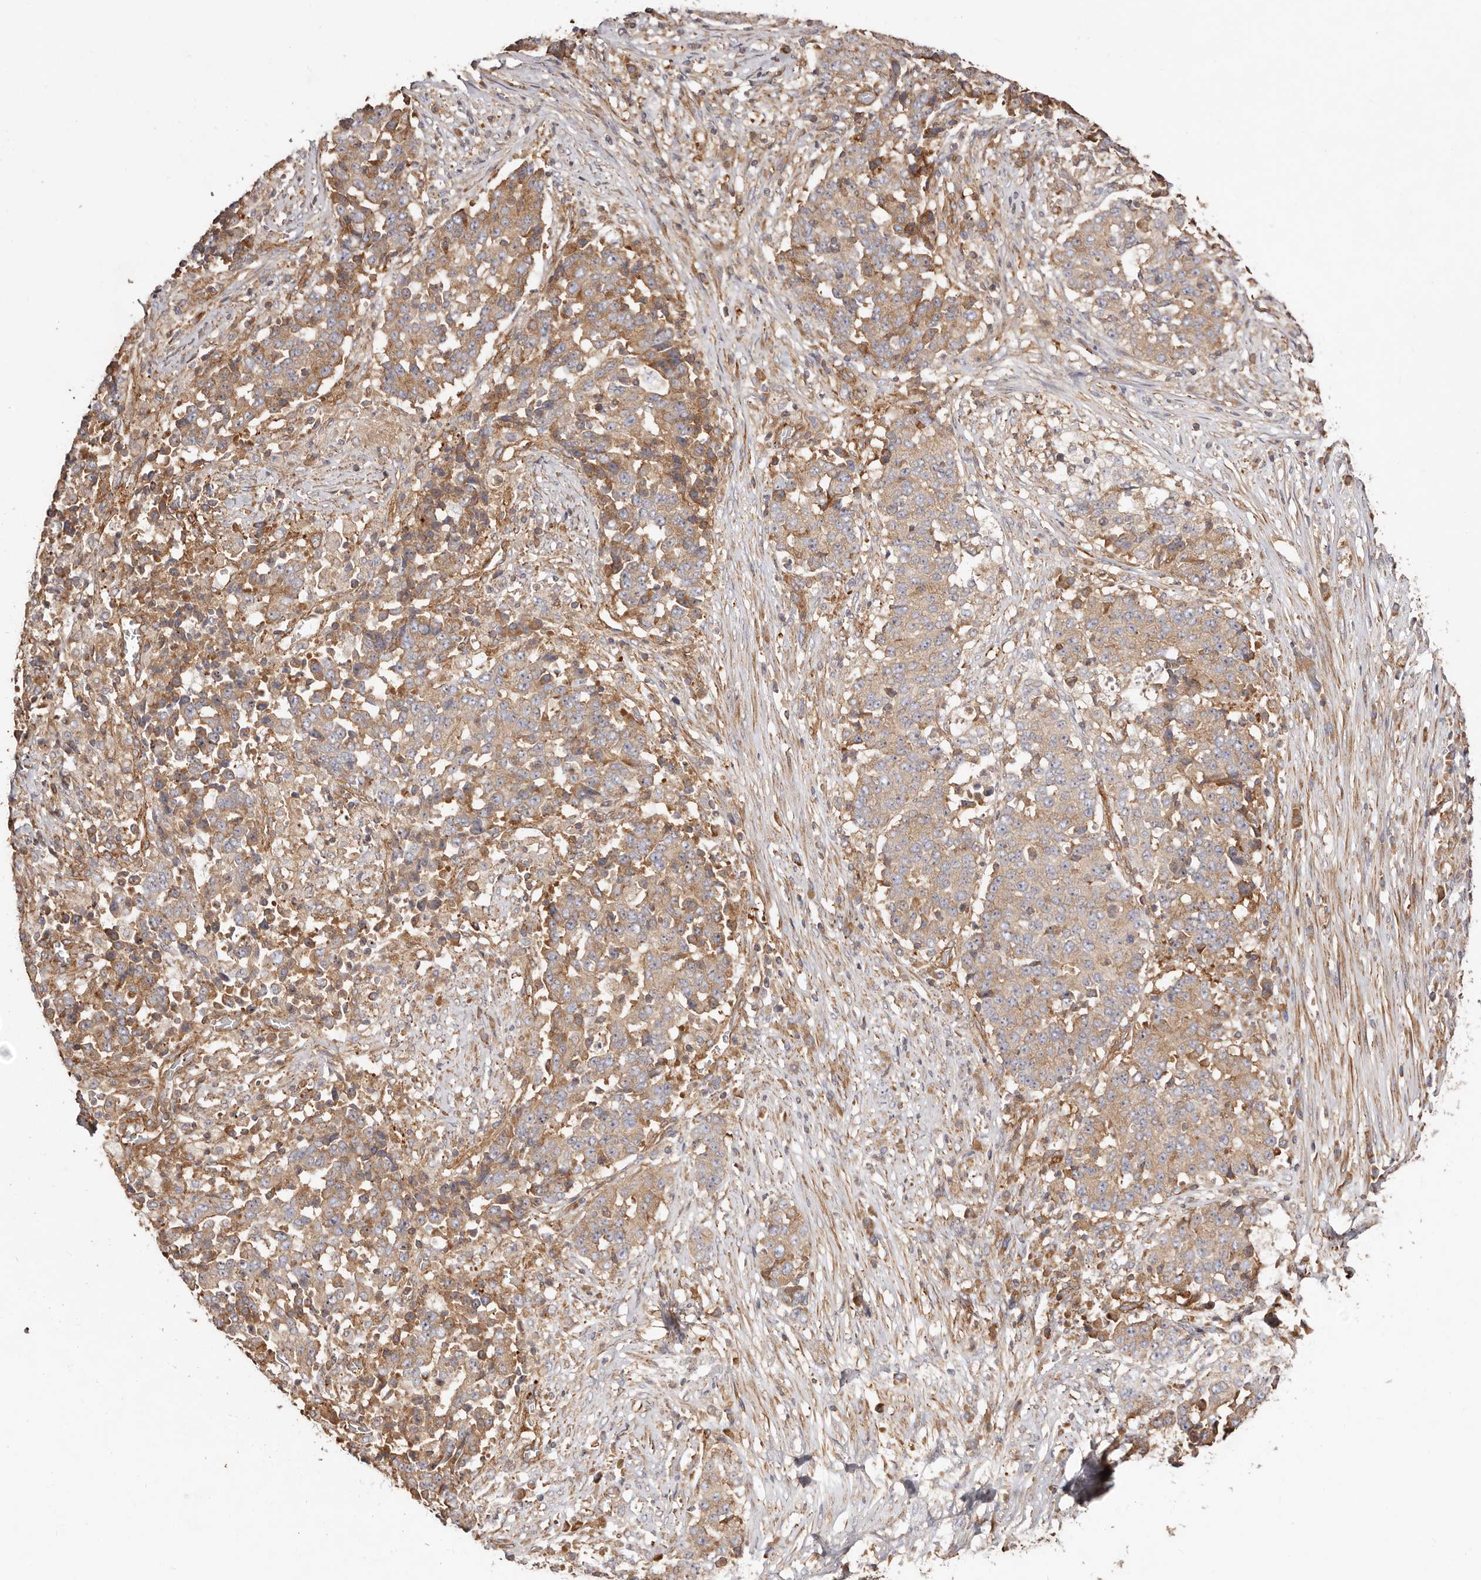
{"staining": {"intensity": "moderate", "quantity": ">75%", "location": "cytoplasmic/membranous"}, "tissue": "stomach cancer", "cell_type": "Tumor cells", "image_type": "cancer", "snomed": [{"axis": "morphology", "description": "Adenocarcinoma, NOS"}, {"axis": "topography", "description": "Stomach"}], "caption": "There is medium levels of moderate cytoplasmic/membranous staining in tumor cells of stomach adenocarcinoma, as demonstrated by immunohistochemical staining (brown color).", "gene": "RPS6", "patient": {"sex": "male", "age": 59}}